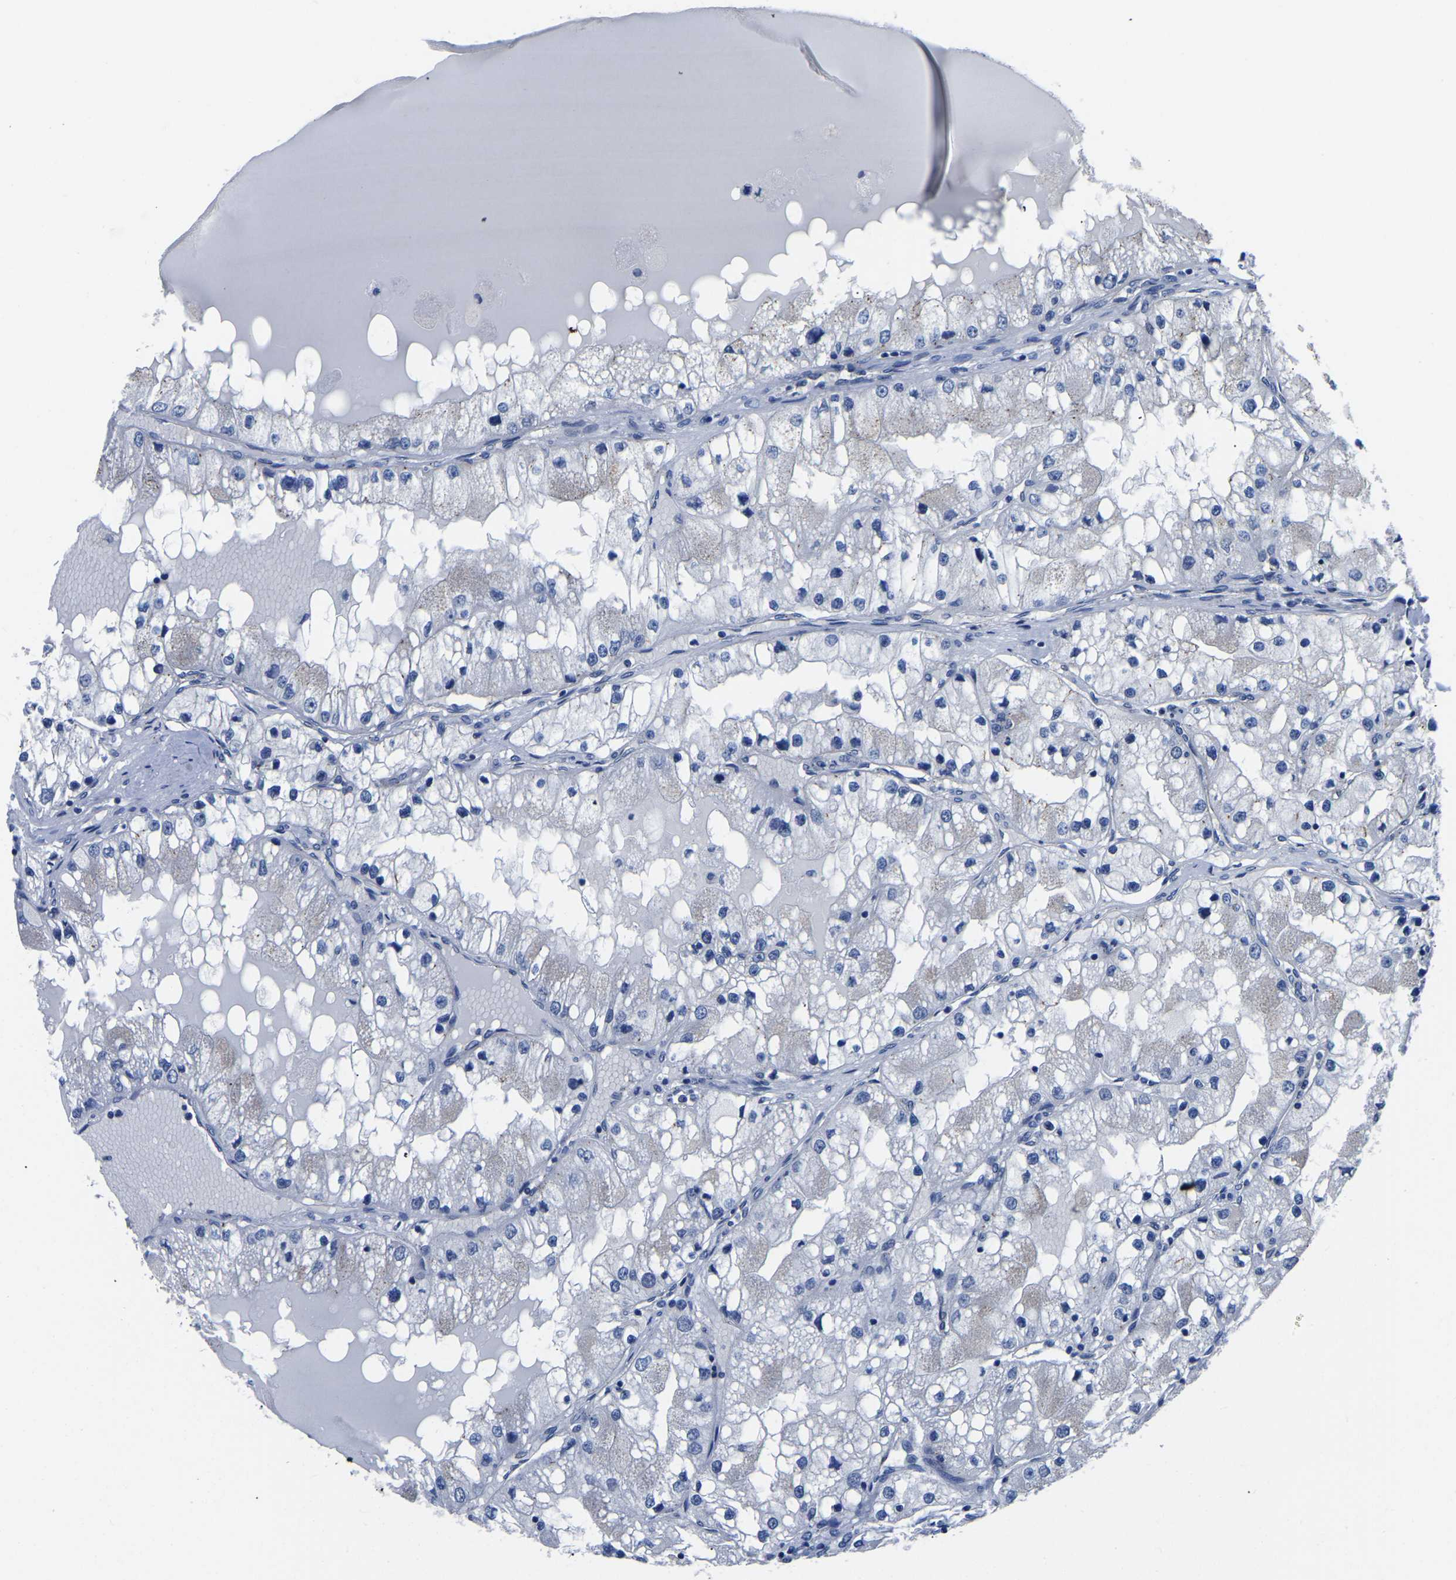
{"staining": {"intensity": "negative", "quantity": "none", "location": "none"}, "tissue": "renal cancer", "cell_type": "Tumor cells", "image_type": "cancer", "snomed": [{"axis": "morphology", "description": "Adenocarcinoma, NOS"}, {"axis": "topography", "description": "Kidney"}], "caption": "A high-resolution photomicrograph shows immunohistochemistry (IHC) staining of renal cancer (adenocarcinoma), which displays no significant positivity in tumor cells.", "gene": "TFG", "patient": {"sex": "male", "age": 68}}